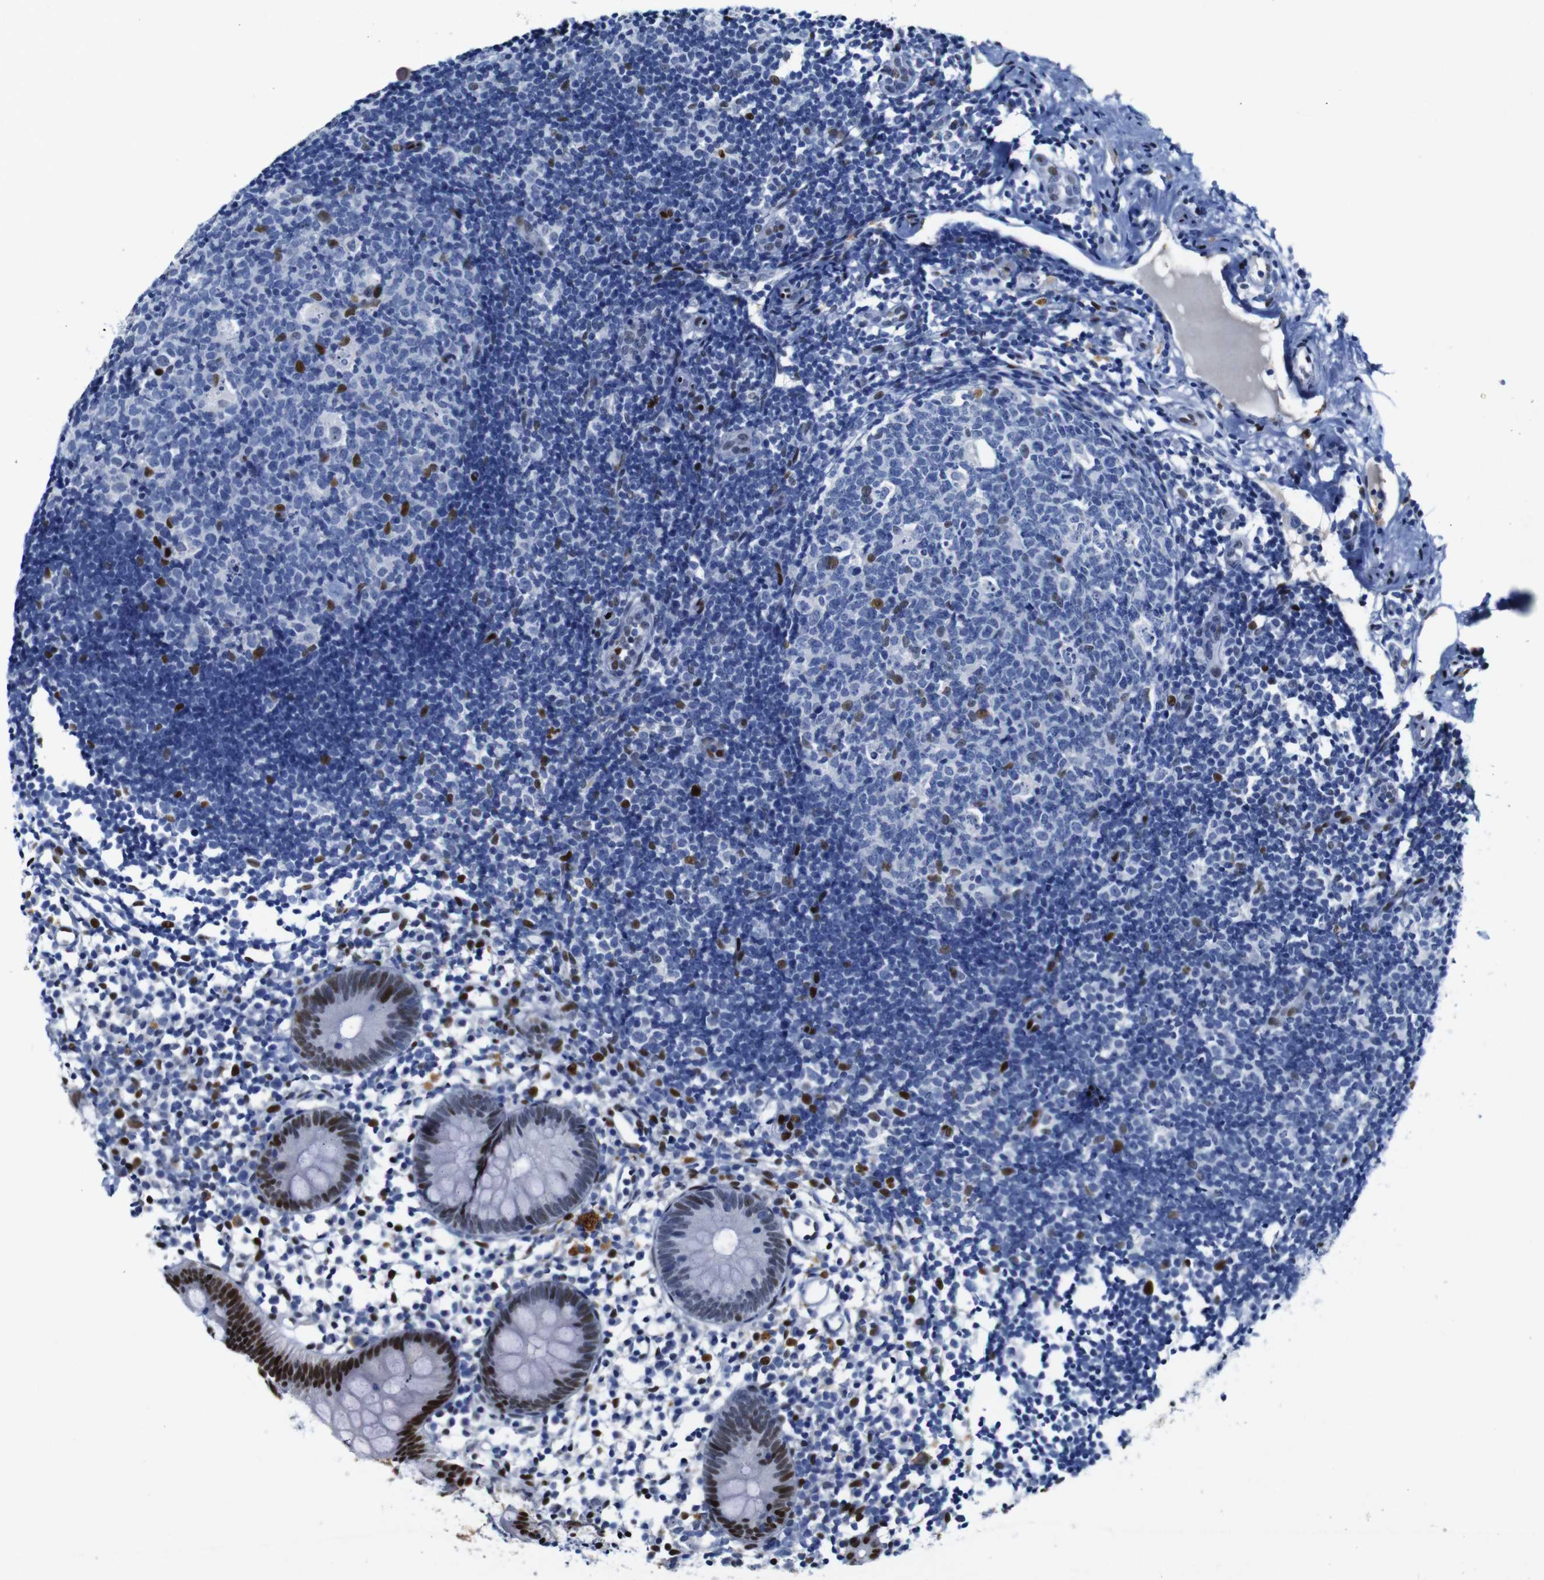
{"staining": {"intensity": "moderate", "quantity": "25%-75%", "location": "nuclear"}, "tissue": "appendix", "cell_type": "Glandular cells", "image_type": "normal", "snomed": [{"axis": "morphology", "description": "Normal tissue, NOS"}, {"axis": "topography", "description": "Appendix"}], "caption": "High-power microscopy captured an IHC image of benign appendix, revealing moderate nuclear expression in about 25%-75% of glandular cells.", "gene": "FOSL2", "patient": {"sex": "female", "age": 20}}